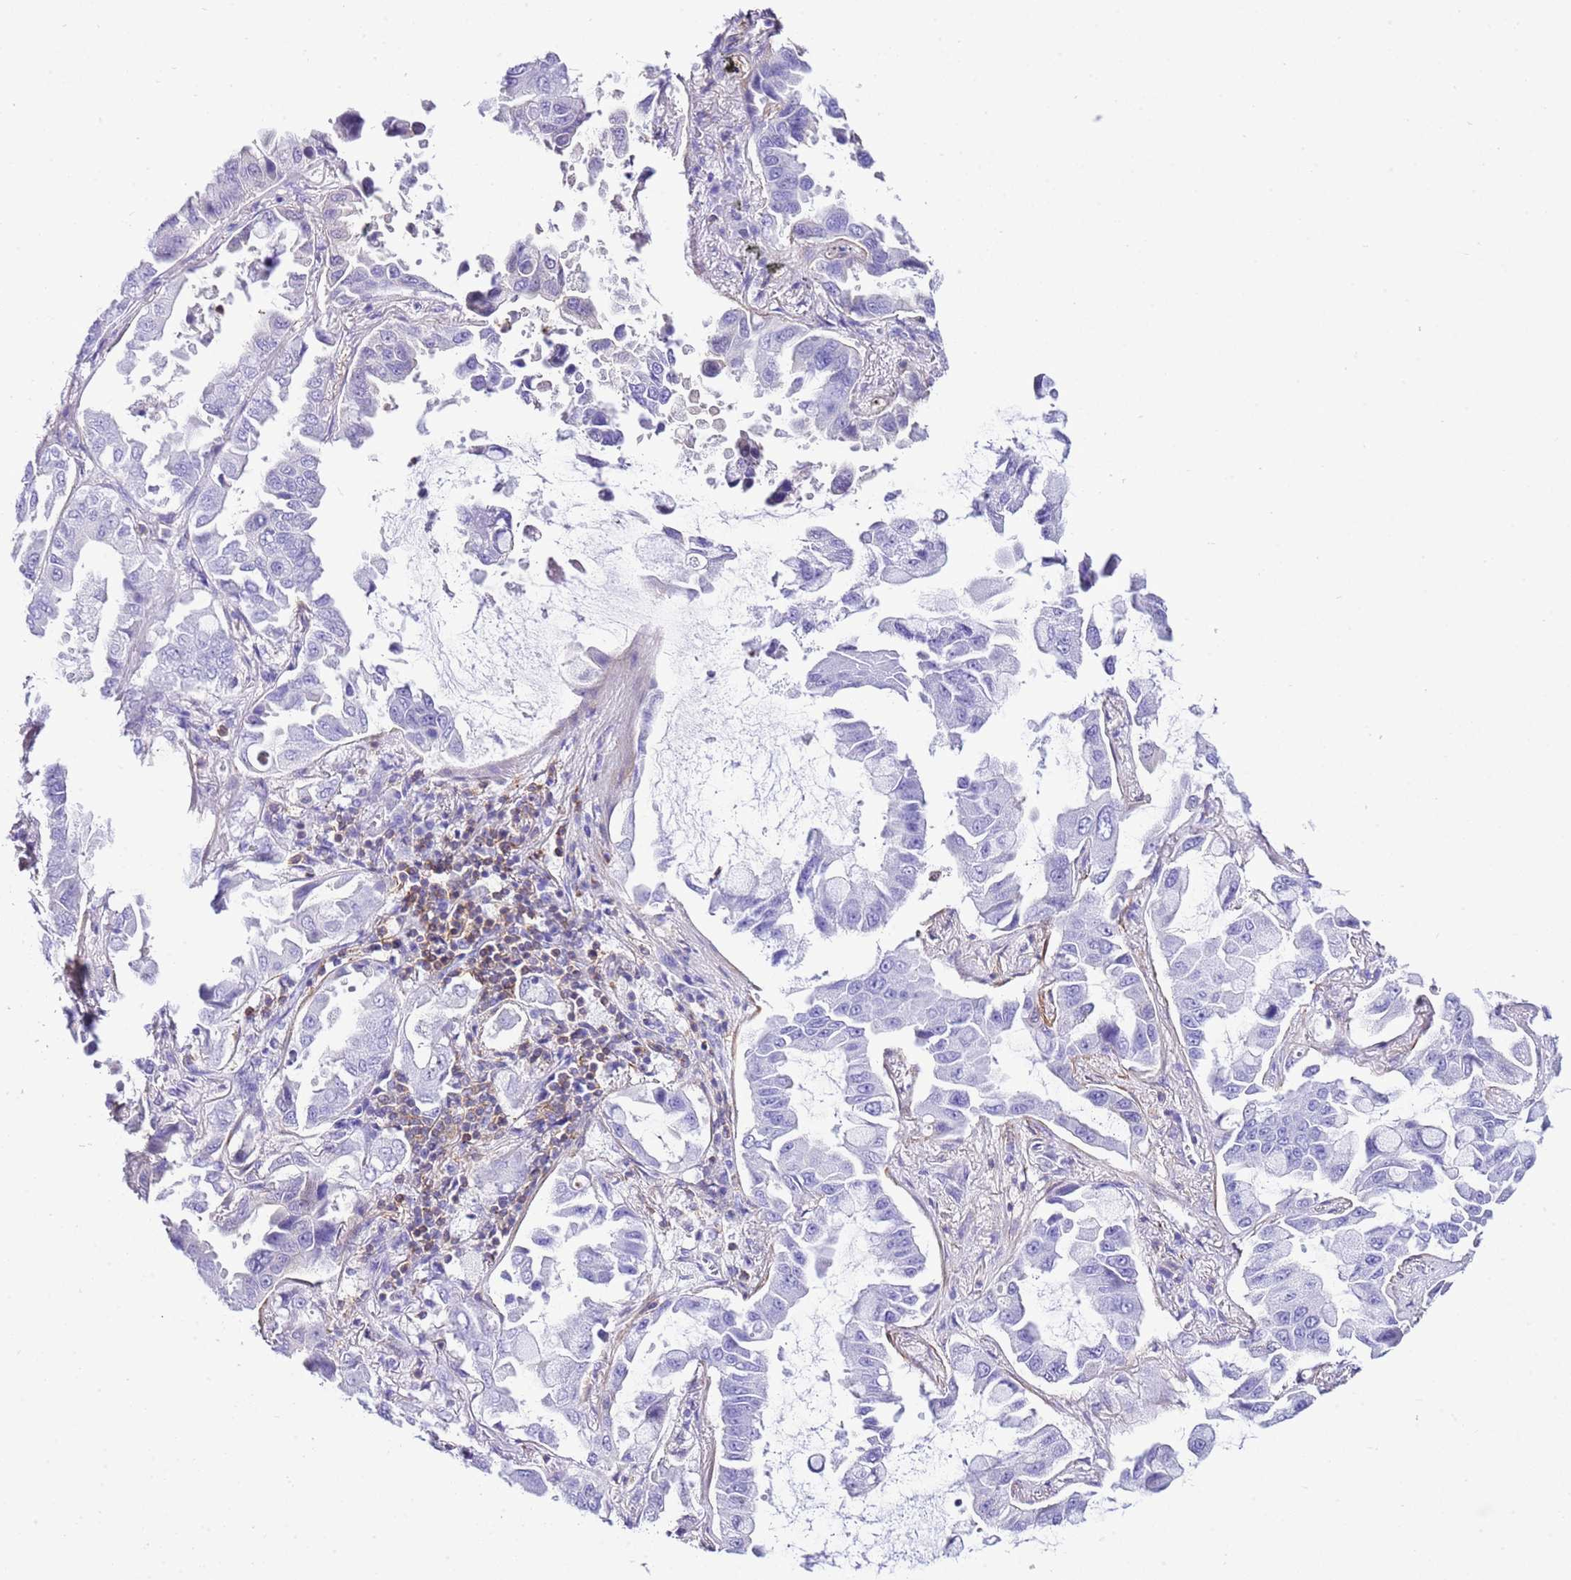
{"staining": {"intensity": "negative", "quantity": "none", "location": "none"}, "tissue": "lung cancer", "cell_type": "Tumor cells", "image_type": "cancer", "snomed": [{"axis": "morphology", "description": "Adenocarcinoma, NOS"}, {"axis": "topography", "description": "Lung"}], "caption": "A high-resolution photomicrograph shows IHC staining of adenocarcinoma (lung), which displays no significant expression in tumor cells.", "gene": "CNN2", "patient": {"sex": "male", "age": 64}}